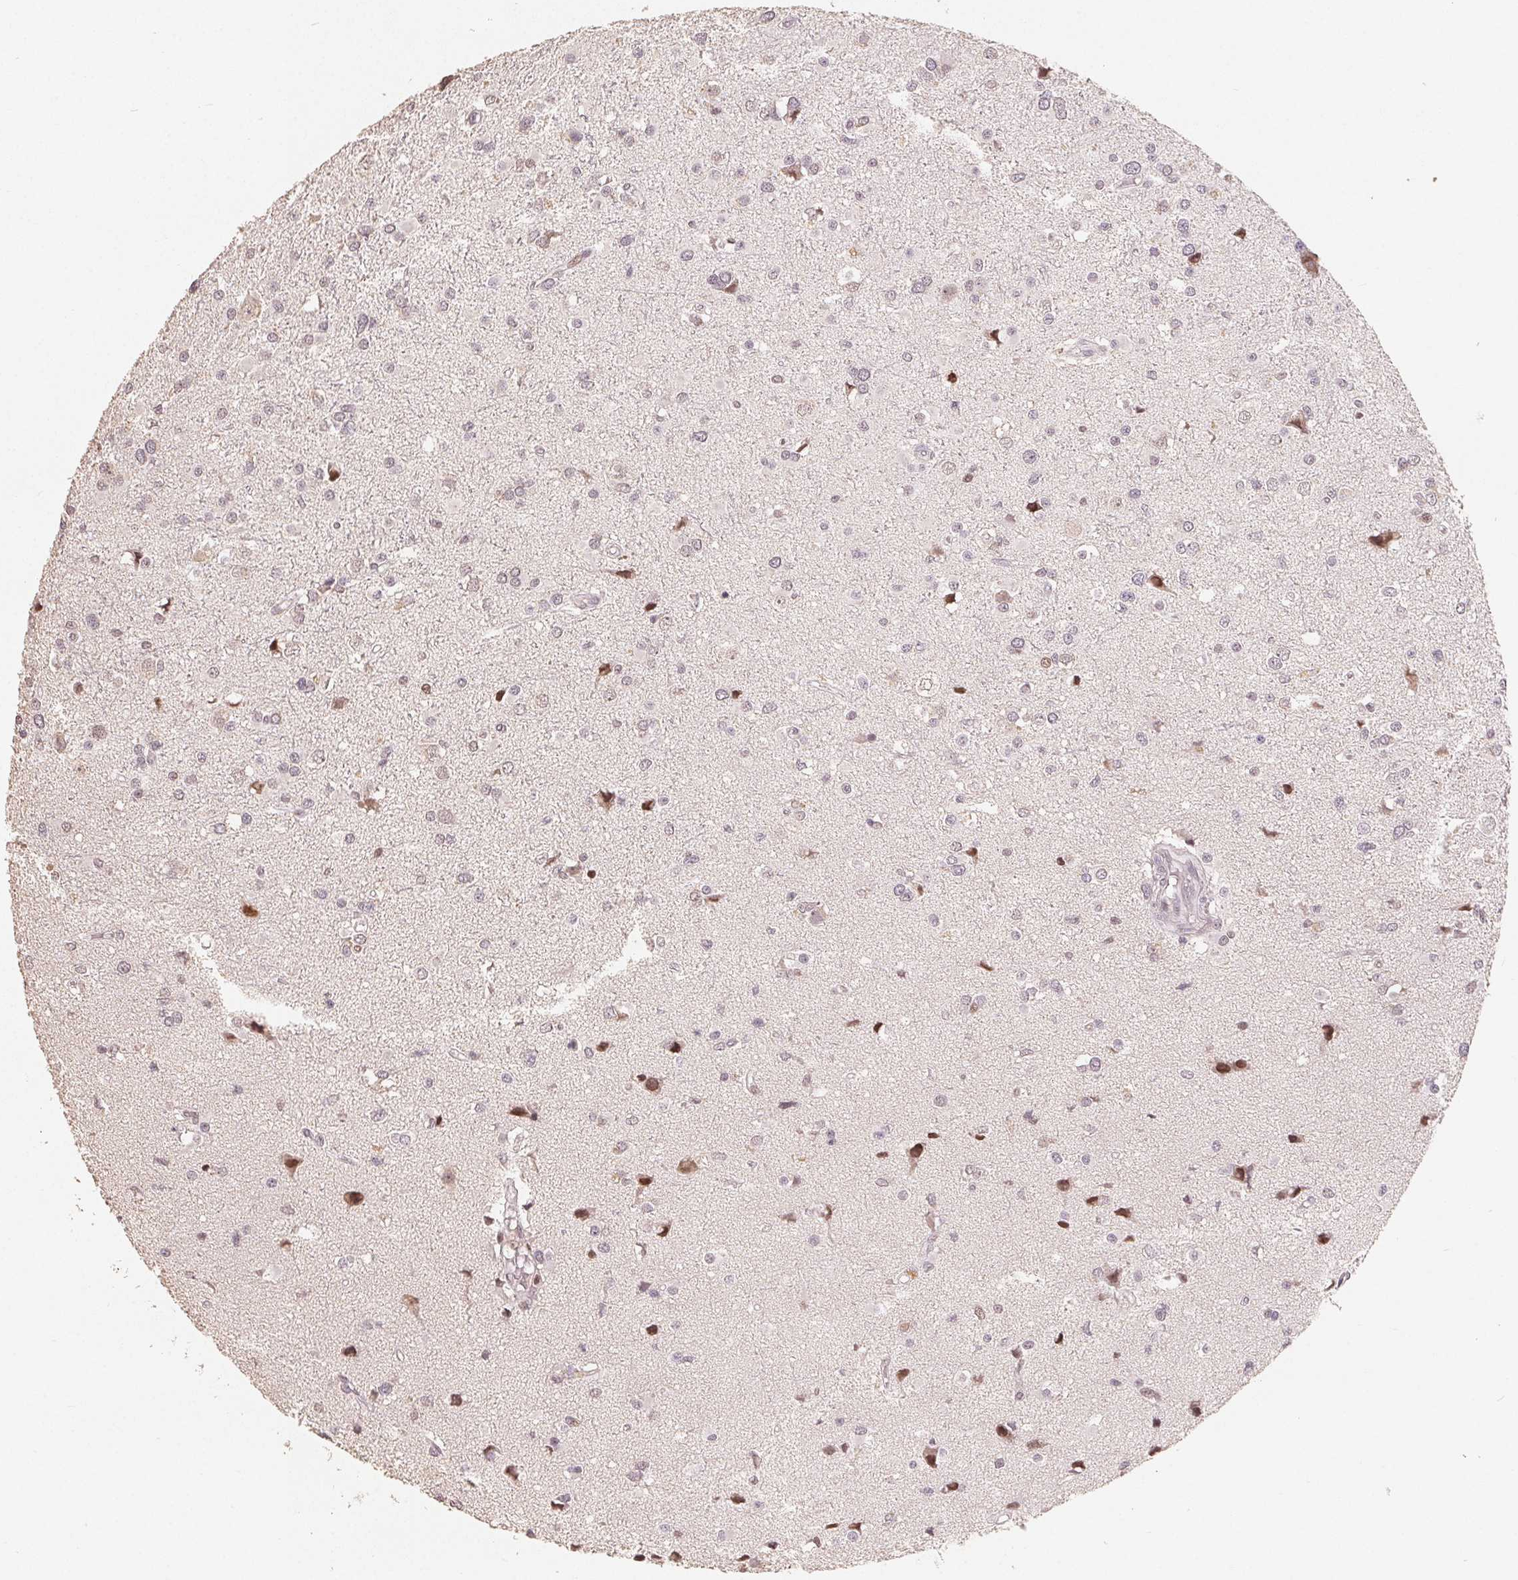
{"staining": {"intensity": "negative", "quantity": "none", "location": "none"}, "tissue": "glioma", "cell_type": "Tumor cells", "image_type": "cancer", "snomed": [{"axis": "morphology", "description": "Glioma, malignant, High grade"}, {"axis": "topography", "description": "Brain"}], "caption": "A histopathology image of human glioma is negative for staining in tumor cells.", "gene": "CCDC138", "patient": {"sex": "male", "age": 54}}